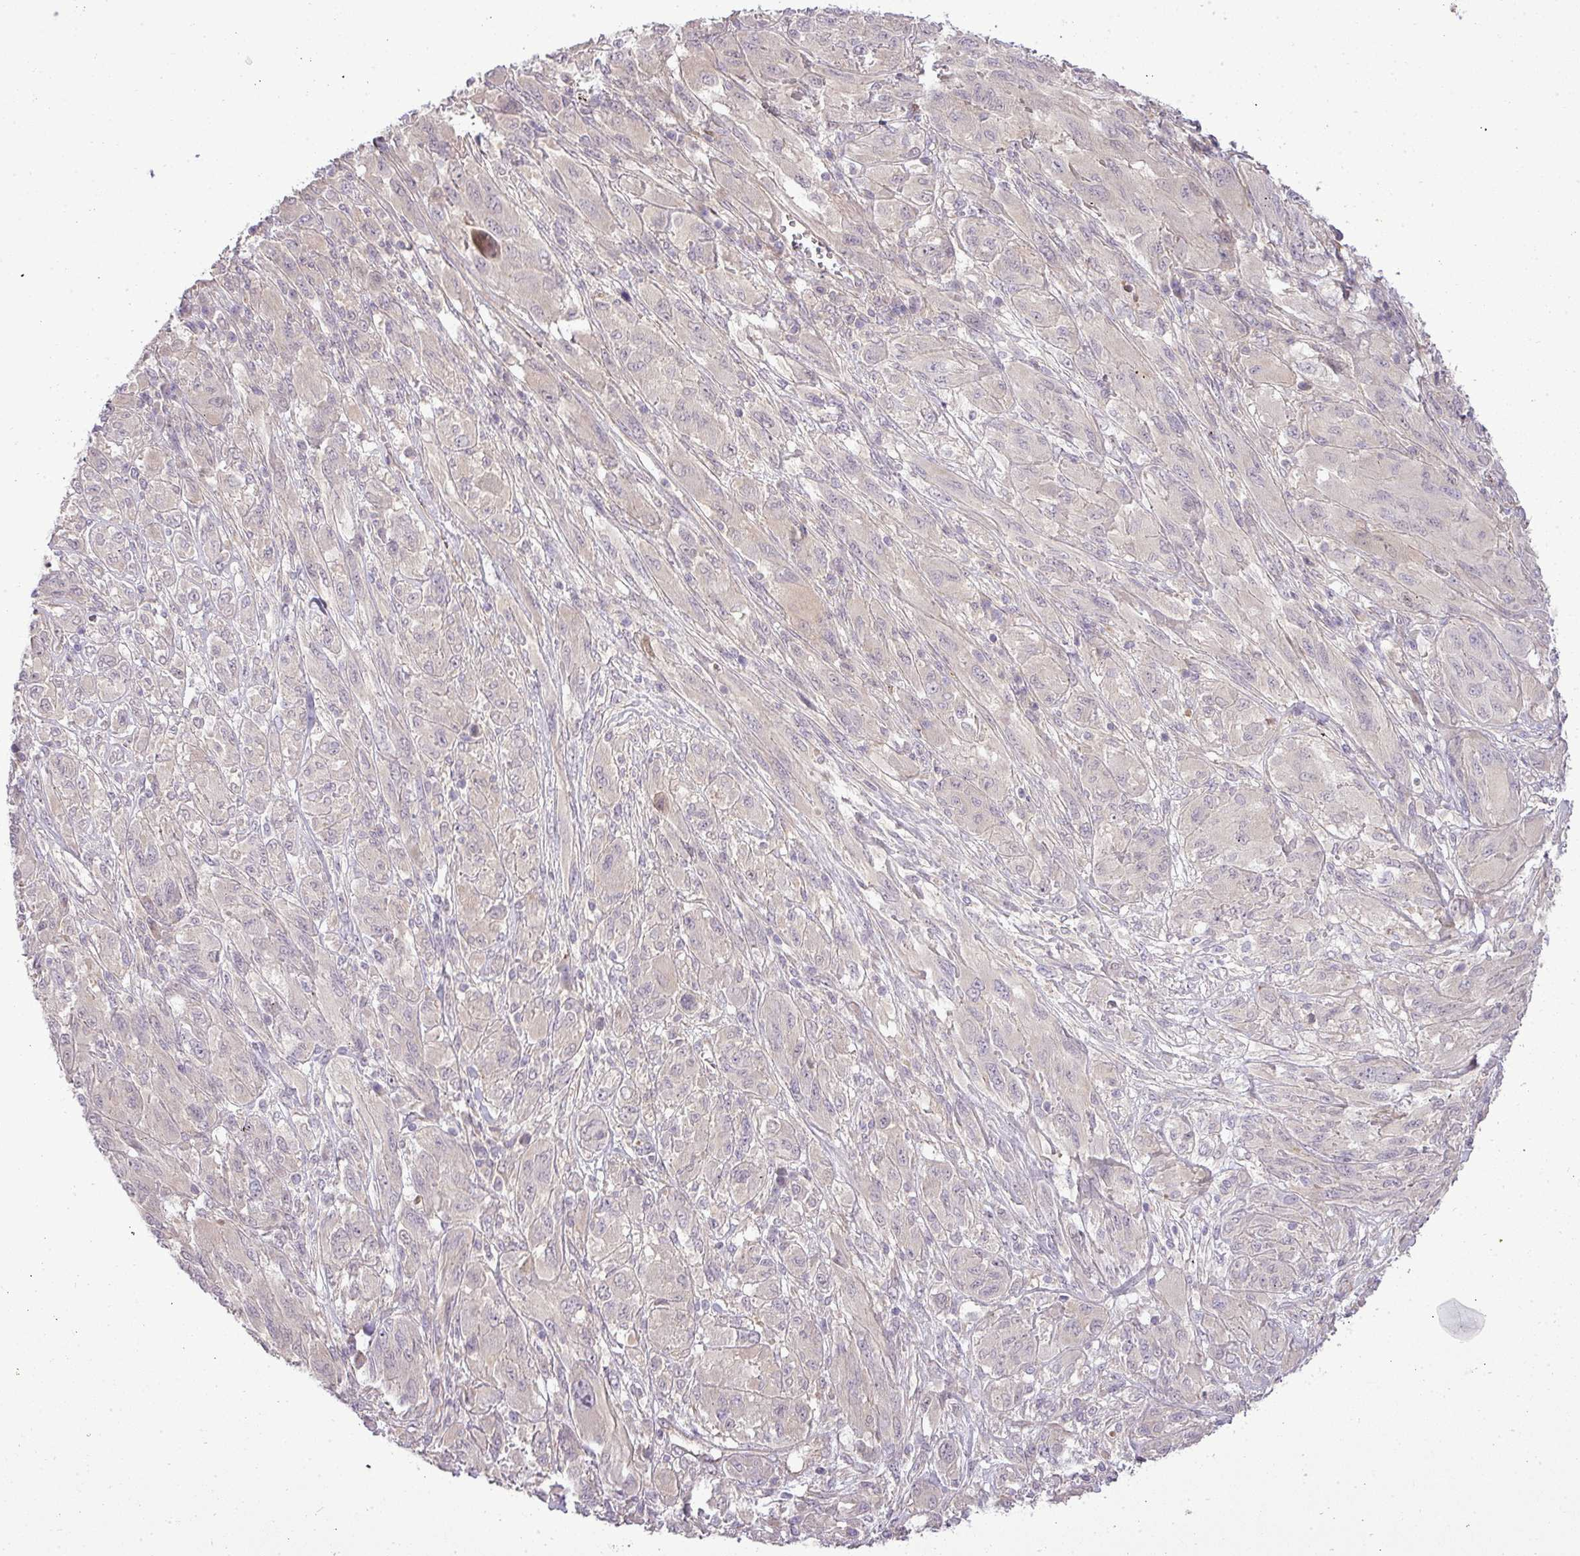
{"staining": {"intensity": "negative", "quantity": "none", "location": "none"}, "tissue": "melanoma", "cell_type": "Tumor cells", "image_type": "cancer", "snomed": [{"axis": "morphology", "description": "Malignant melanoma, NOS"}, {"axis": "topography", "description": "Skin"}], "caption": "This is an IHC histopathology image of melanoma. There is no expression in tumor cells.", "gene": "PDRG1", "patient": {"sex": "female", "age": 91}}